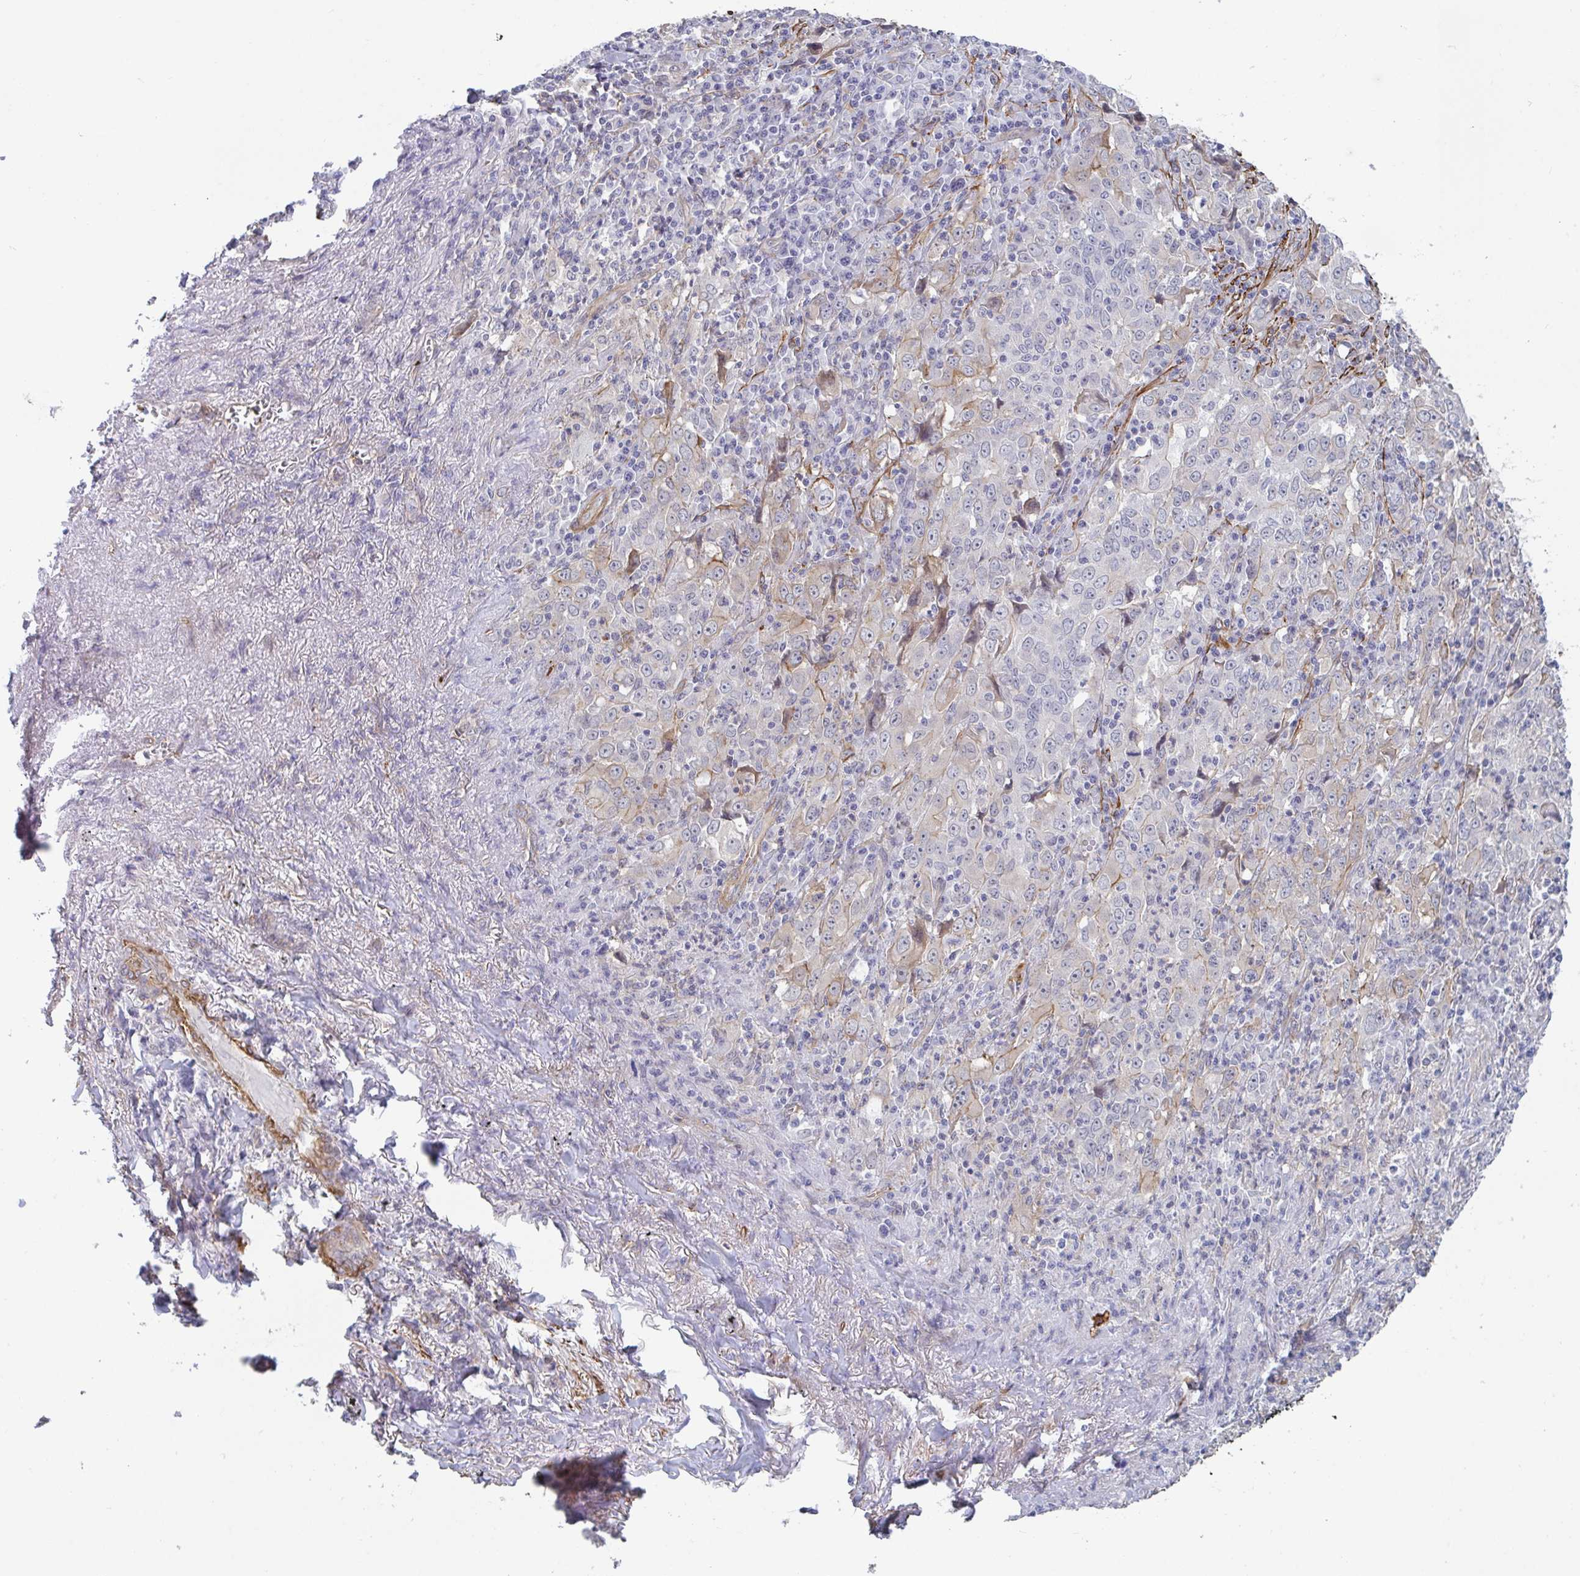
{"staining": {"intensity": "moderate", "quantity": "<25%", "location": "cytoplasmic/membranous"}, "tissue": "lung cancer", "cell_type": "Tumor cells", "image_type": "cancer", "snomed": [{"axis": "morphology", "description": "Adenocarcinoma, NOS"}, {"axis": "topography", "description": "Lung"}], "caption": "Immunohistochemical staining of lung adenocarcinoma displays low levels of moderate cytoplasmic/membranous positivity in approximately <25% of tumor cells.", "gene": "NEURL4", "patient": {"sex": "male", "age": 67}}